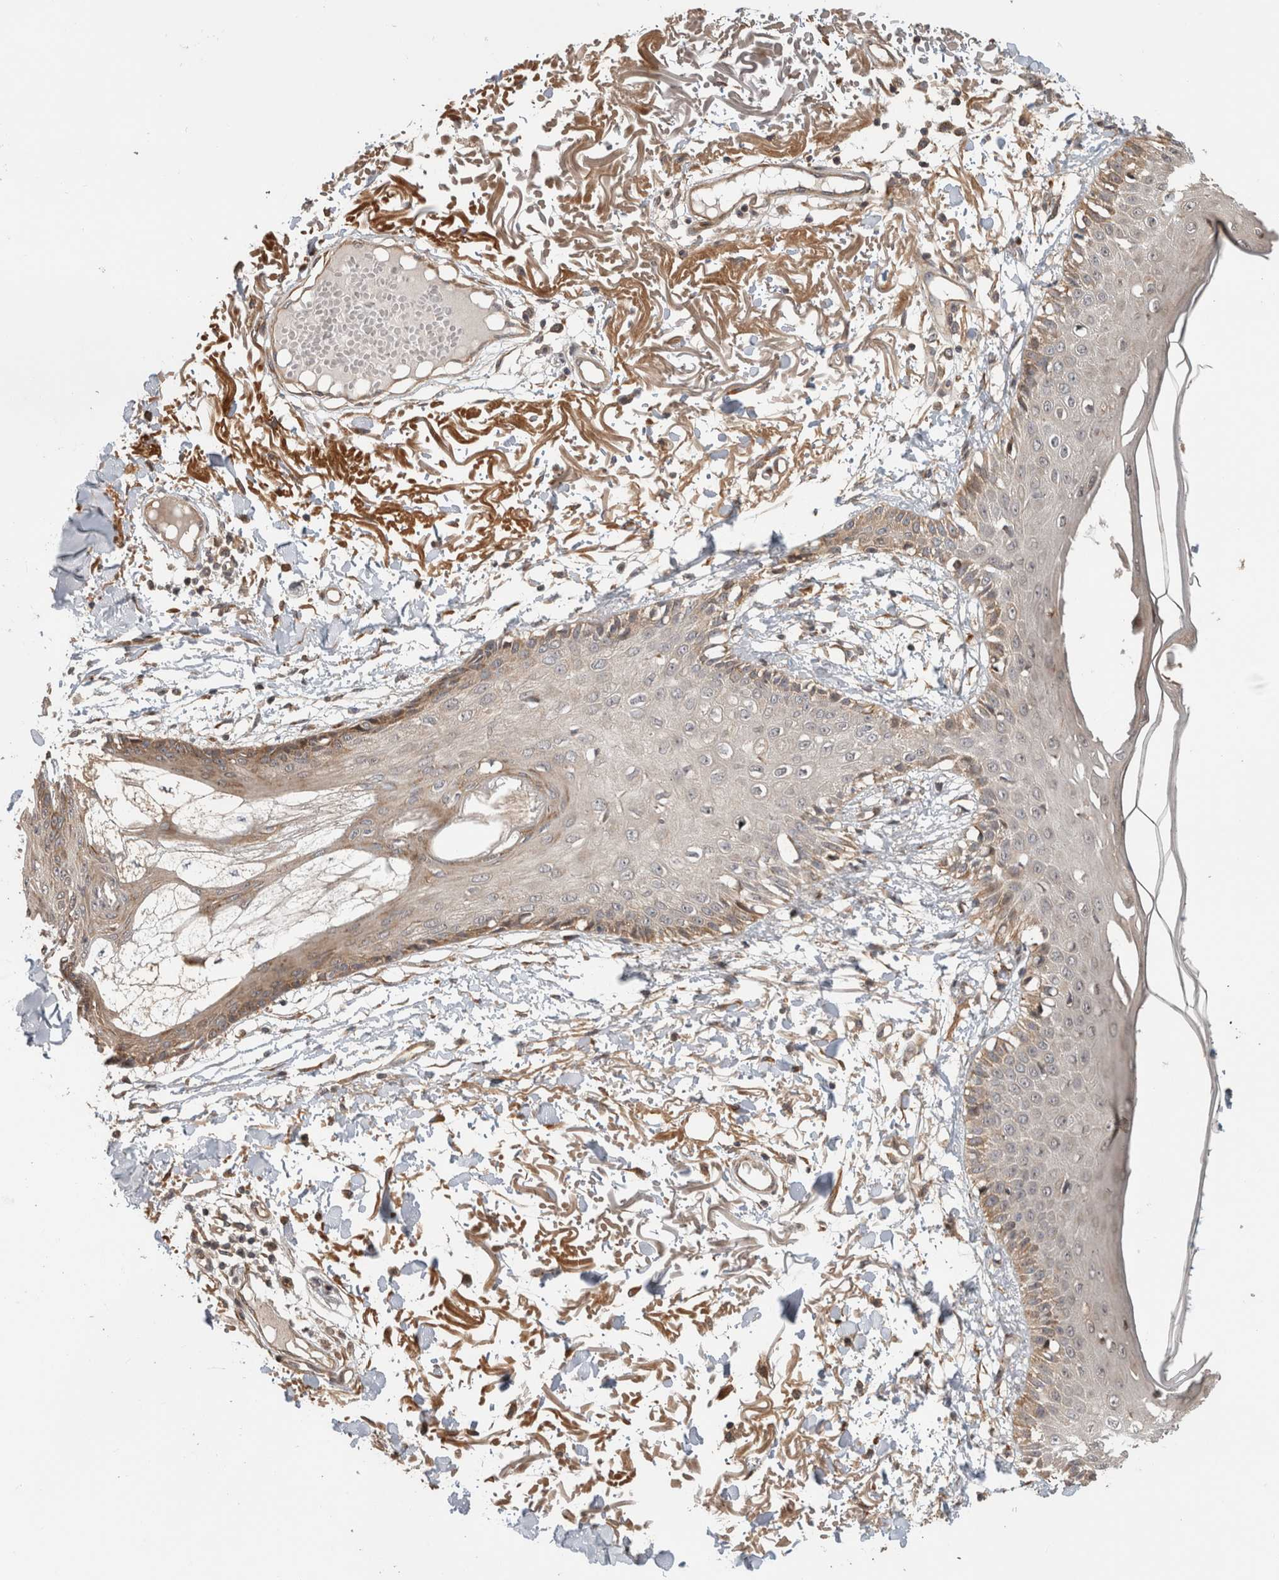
{"staining": {"intensity": "moderate", "quantity": ">75%", "location": "cytoplasmic/membranous"}, "tissue": "skin", "cell_type": "Fibroblasts", "image_type": "normal", "snomed": [{"axis": "morphology", "description": "Normal tissue, NOS"}, {"axis": "morphology", "description": "Squamous cell carcinoma, NOS"}, {"axis": "topography", "description": "Skin"}, {"axis": "topography", "description": "Peripheral nerve tissue"}], "caption": "DAB (3,3'-diaminobenzidine) immunohistochemical staining of normal skin displays moderate cytoplasmic/membranous protein expression in approximately >75% of fibroblasts. The staining was performed using DAB (3,3'-diaminobenzidine) to visualize the protein expression in brown, while the nuclei were stained in blue with hematoxylin (Magnification: 20x).", "gene": "PCDHB15", "patient": {"sex": "male", "age": 83}}